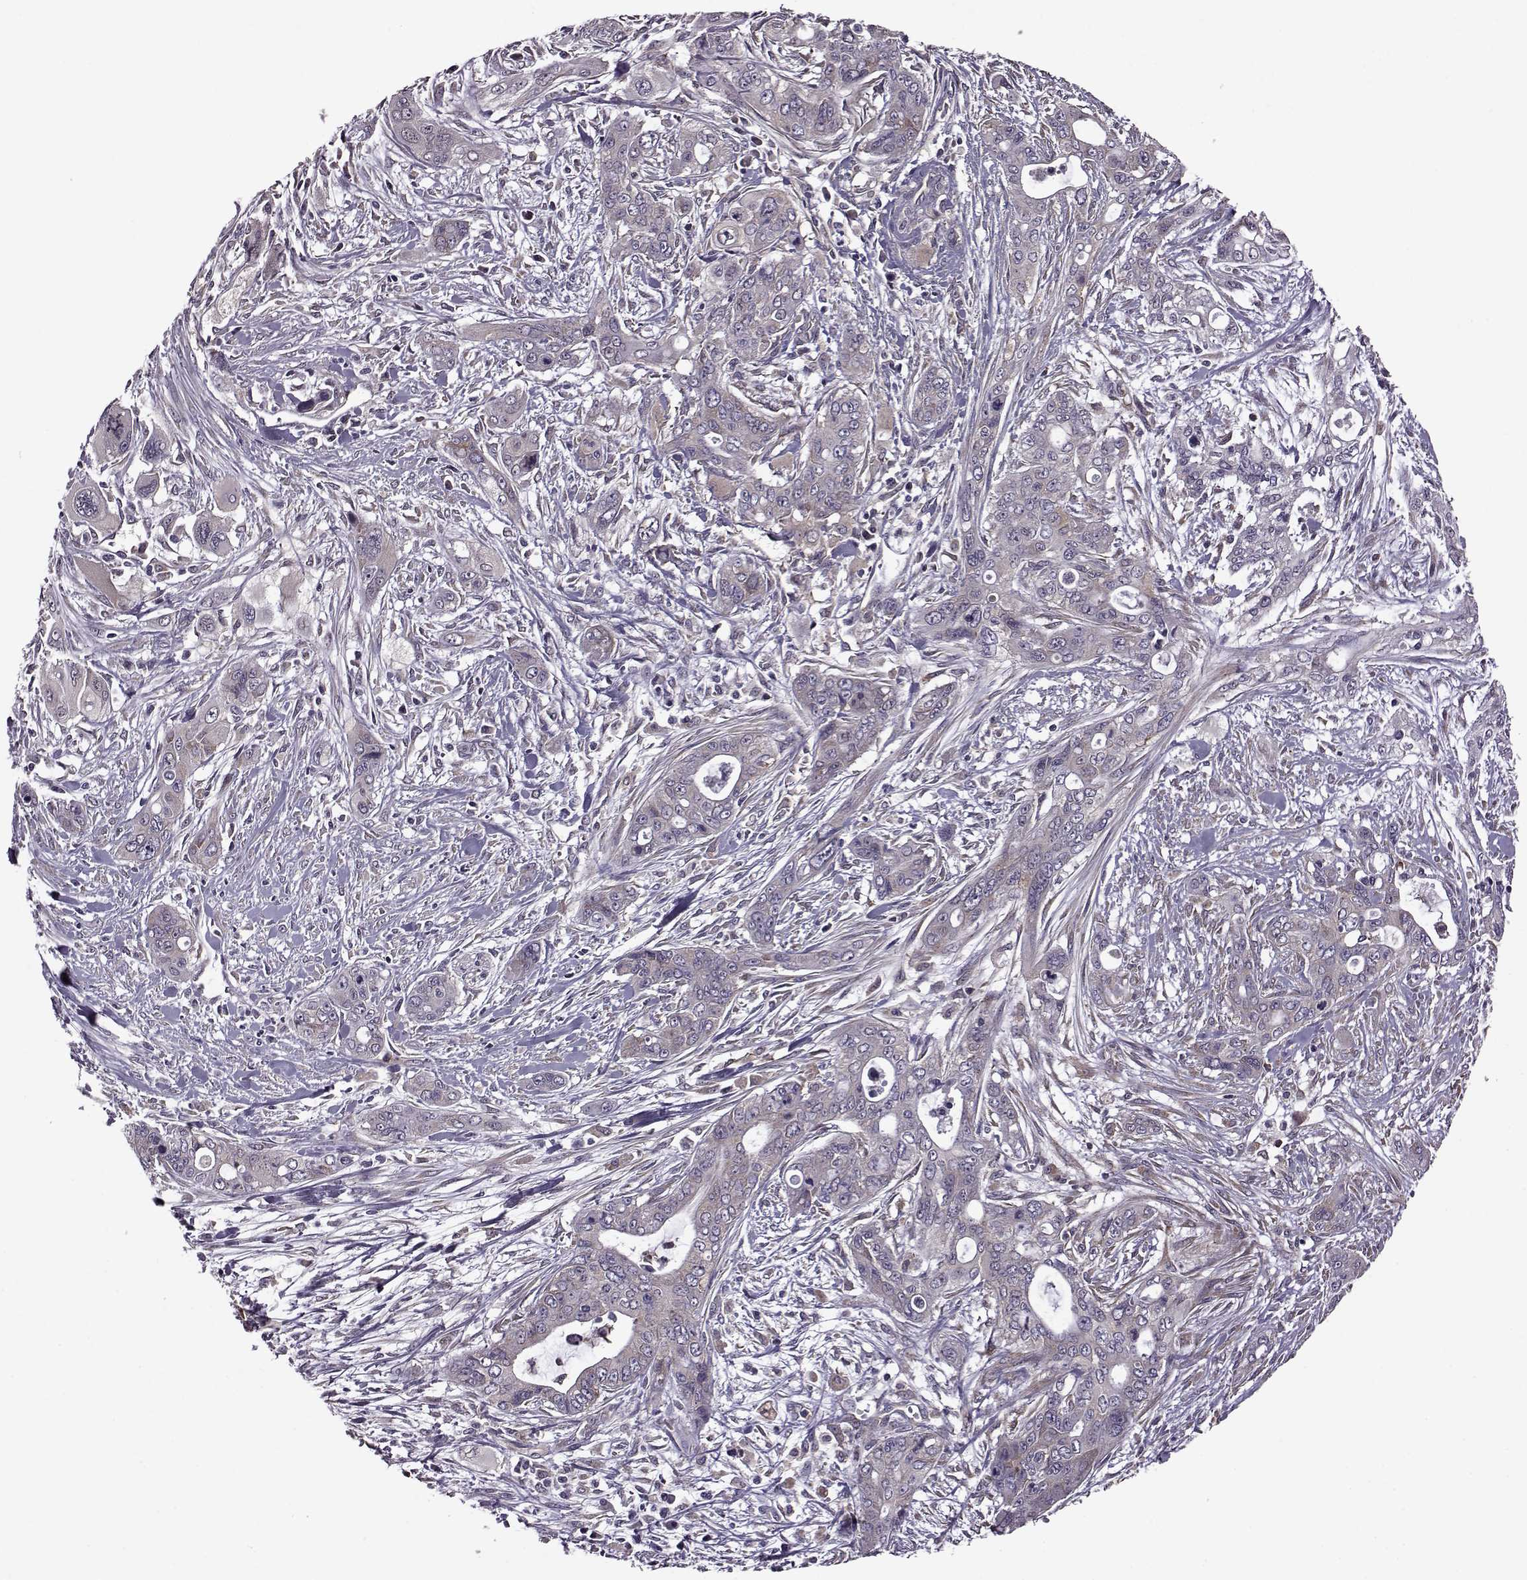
{"staining": {"intensity": "negative", "quantity": "none", "location": "none"}, "tissue": "pancreatic cancer", "cell_type": "Tumor cells", "image_type": "cancer", "snomed": [{"axis": "morphology", "description": "Adenocarcinoma, NOS"}, {"axis": "topography", "description": "Pancreas"}], "caption": "An image of human pancreatic cancer is negative for staining in tumor cells.", "gene": "URI1", "patient": {"sex": "male", "age": 47}}